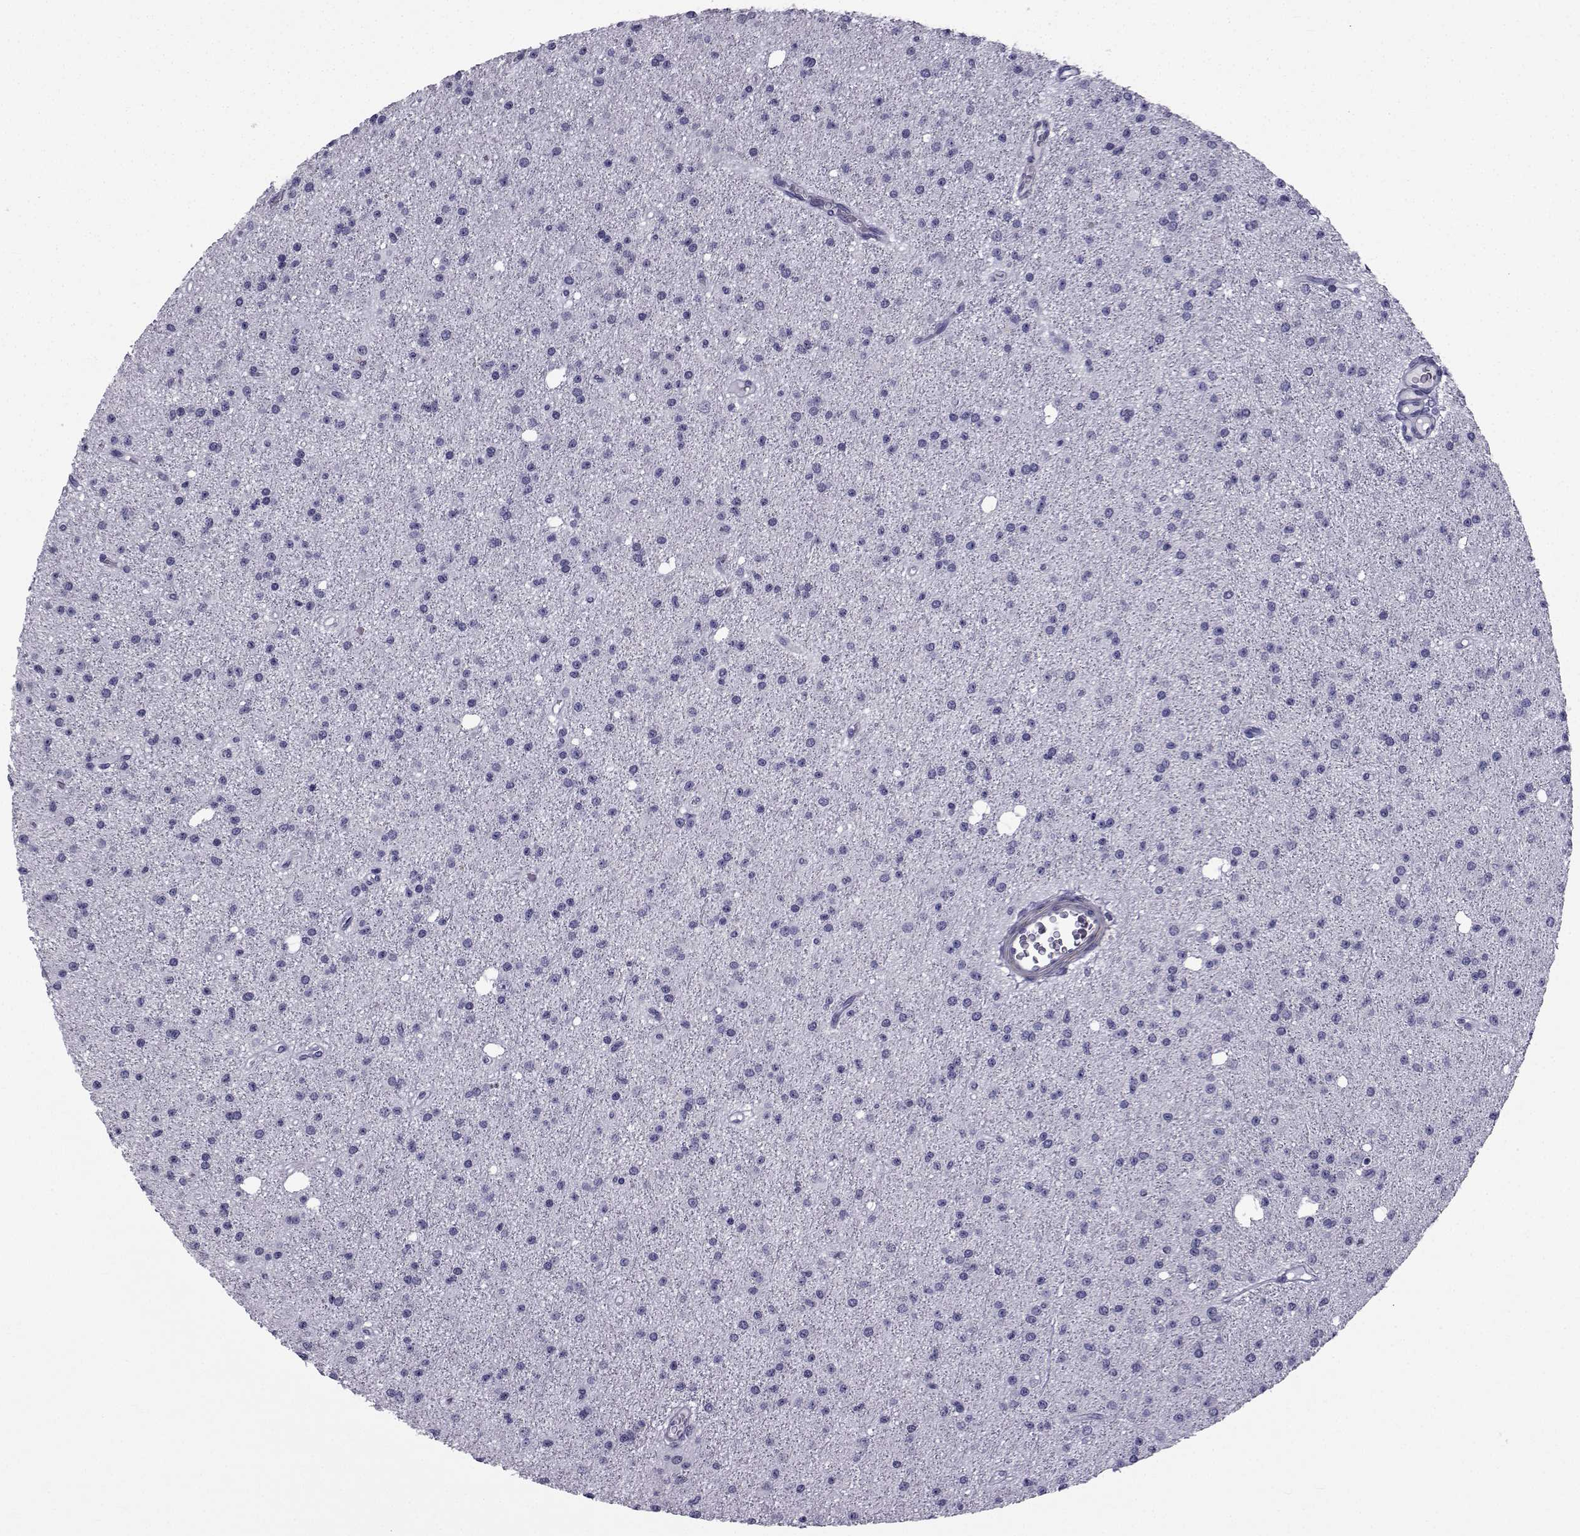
{"staining": {"intensity": "negative", "quantity": "none", "location": "none"}, "tissue": "glioma", "cell_type": "Tumor cells", "image_type": "cancer", "snomed": [{"axis": "morphology", "description": "Glioma, malignant, Low grade"}, {"axis": "topography", "description": "Brain"}], "caption": "Immunohistochemistry (IHC) image of low-grade glioma (malignant) stained for a protein (brown), which demonstrates no expression in tumor cells.", "gene": "SPANXD", "patient": {"sex": "male", "age": 27}}